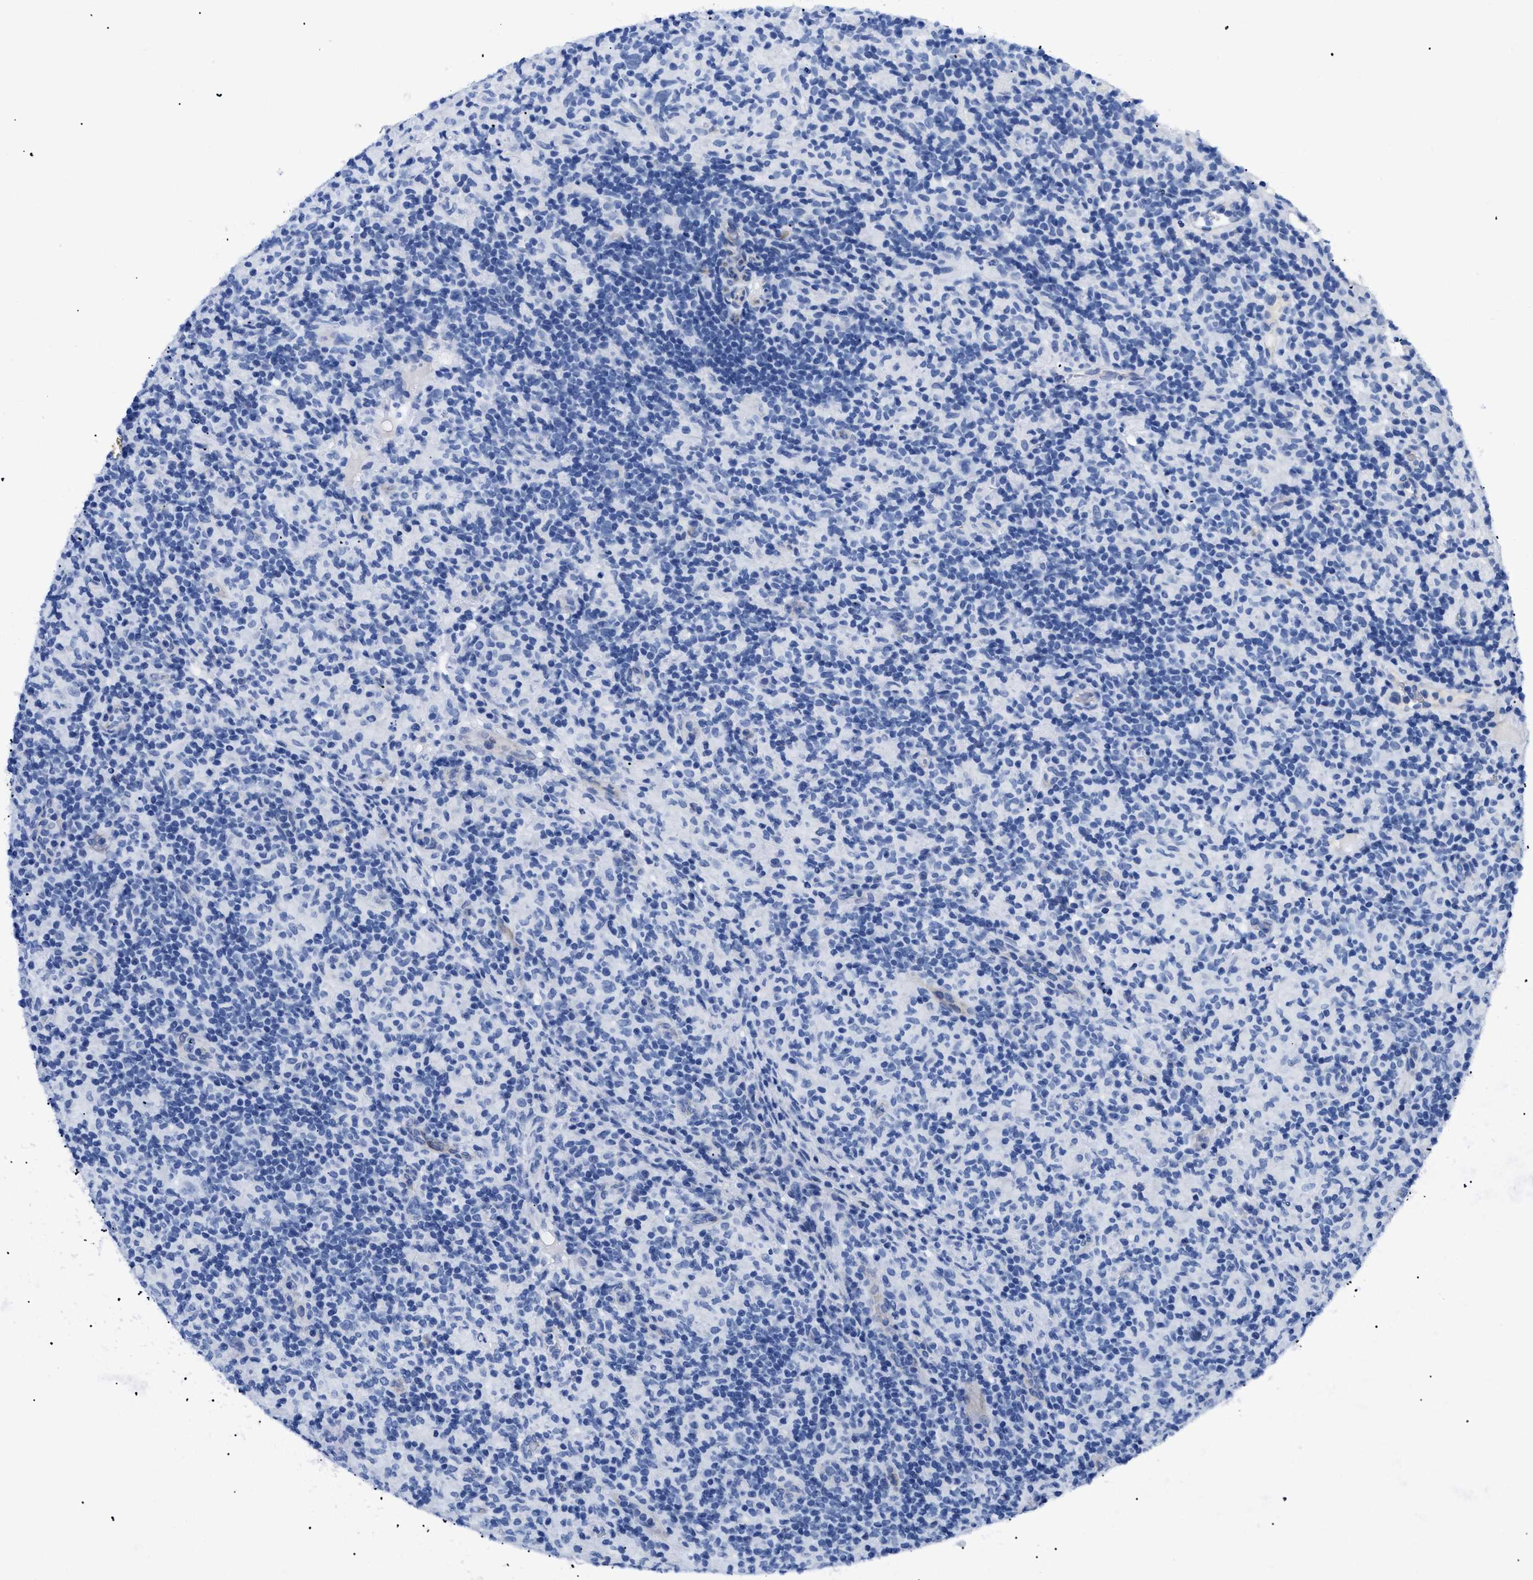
{"staining": {"intensity": "negative", "quantity": "none", "location": "none"}, "tissue": "lymphoma", "cell_type": "Tumor cells", "image_type": "cancer", "snomed": [{"axis": "morphology", "description": "Hodgkin's disease, NOS"}, {"axis": "topography", "description": "Lymph node"}], "caption": "Immunohistochemical staining of human lymphoma exhibits no significant staining in tumor cells.", "gene": "TMEM68", "patient": {"sex": "male", "age": 70}}